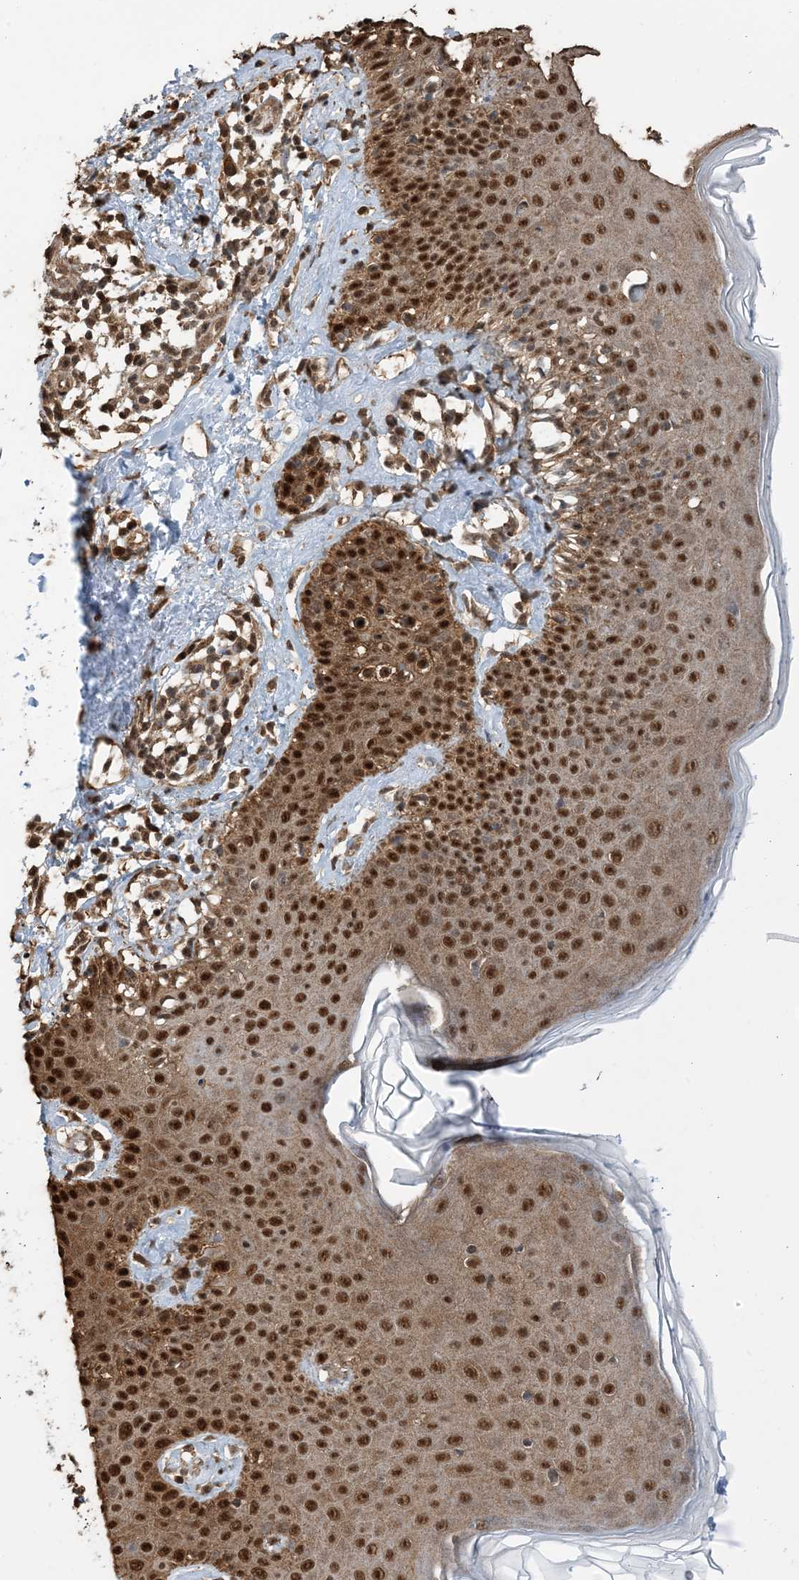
{"staining": {"intensity": "moderate", "quantity": ">75%", "location": "cytoplasmic/membranous,nuclear"}, "tissue": "skin", "cell_type": "Fibroblasts", "image_type": "normal", "snomed": [{"axis": "morphology", "description": "Normal tissue, NOS"}, {"axis": "topography", "description": "Skin"}], "caption": "Immunohistochemistry micrograph of benign skin stained for a protein (brown), which shows medium levels of moderate cytoplasmic/membranous,nuclear staining in about >75% of fibroblasts.", "gene": "HSPA1A", "patient": {"sex": "male", "age": 52}}